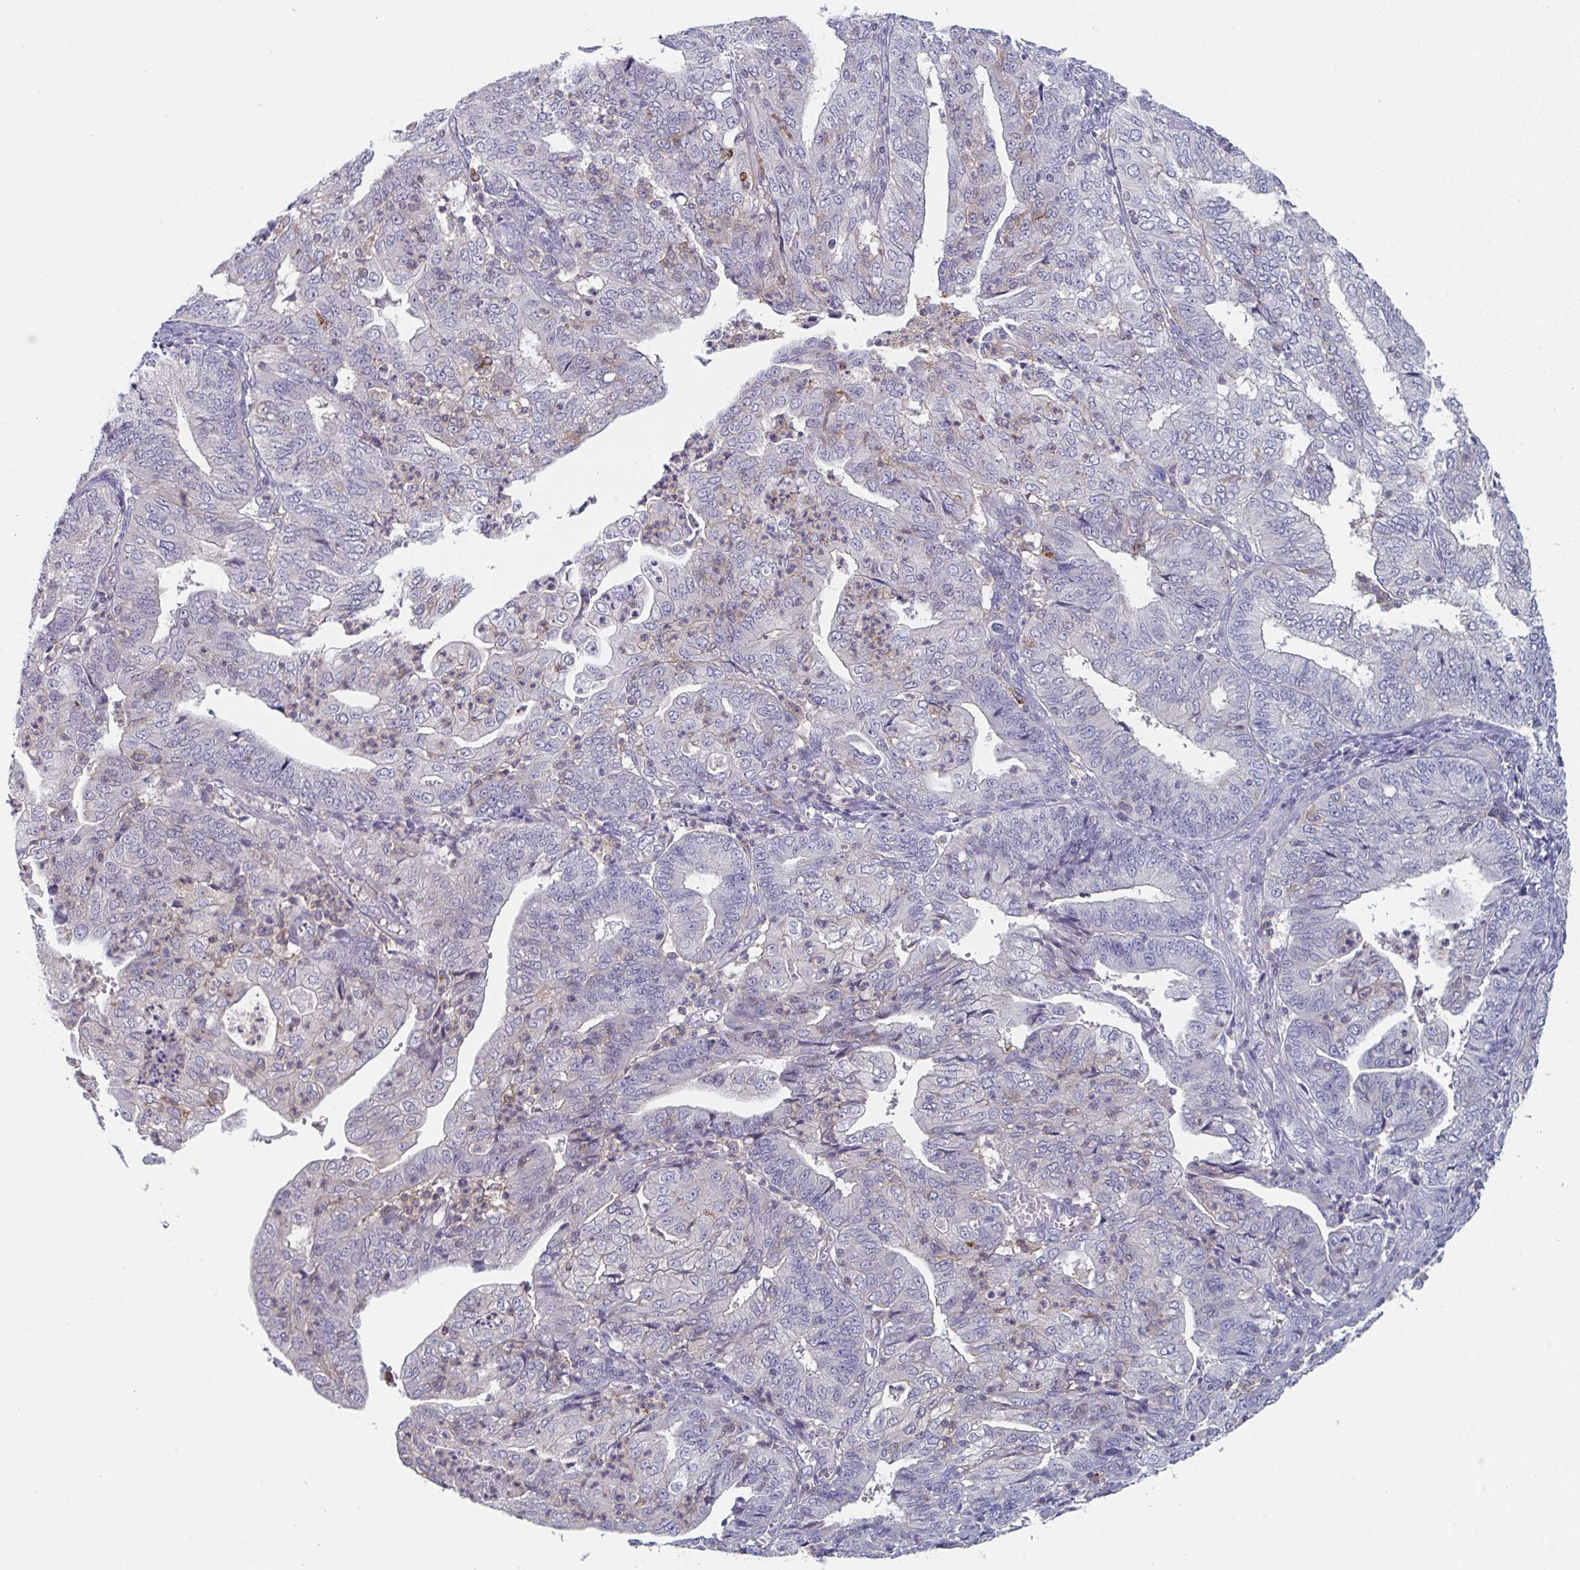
{"staining": {"intensity": "negative", "quantity": "none", "location": "none"}, "tissue": "endometrial cancer", "cell_type": "Tumor cells", "image_type": "cancer", "snomed": [{"axis": "morphology", "description": "Adenocarcinoma, NOS"}, {"axis": "topography", "description": "Endometrium"}], "caption": "Immunohistochemistry (IHC) of human endometrial adenocarcinoma shows no positivity in tumor cells. (Brightfield microscopy of DAB (3,3'-diaminobenzidine) immunohistochemistry at high magnification).", "gene": "DISP2", "patient": {"sex": "female", "age": 56}}